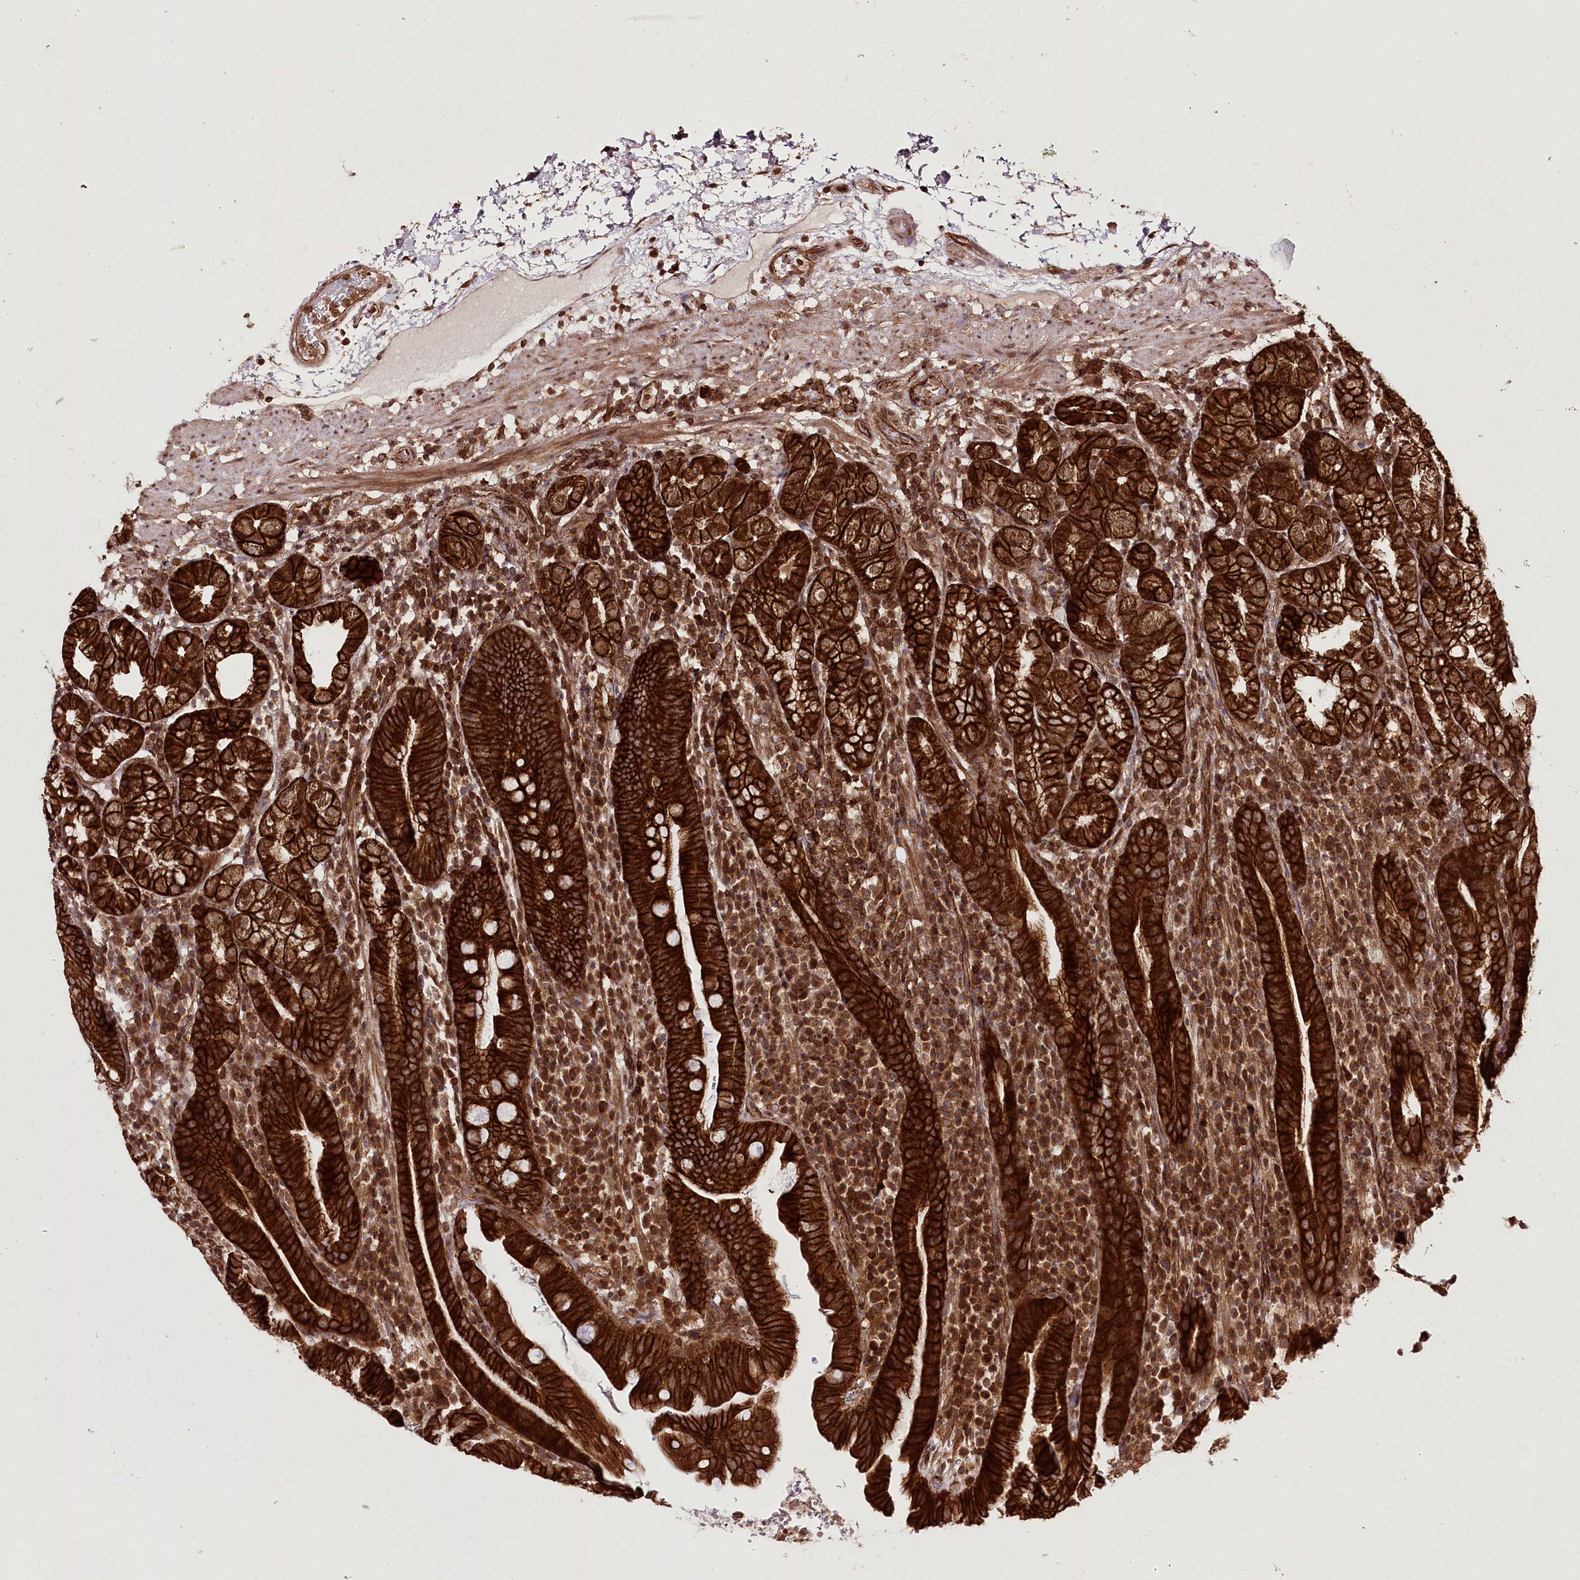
{"staining": {"intensity": "strong", "quantity": "25%-75%", "location": "cytoplasmic/membranous"}, "tissue": "stomach", "cell_type": "Glandular cells", "image_type": "normal", "snomed": [{"axis": "morphology", "description": "Normal tissue, NOS"}, {"axis": "morphology", "description": "Inflammation, NOS"}, {"axis": "topography", "description": "Stomach"}], "caption": "Protein staining of unremarkable stomach shows strong cytoplasmic/membranous expression in approximately 25%-75% of glandular cells. The protein of interest is stained brown, and the nuclei are stained in blue (DAB (3,3'-diaminobenzidine) IHC with brightfield microscopy, high magnification).", "gene": "DHX29", "patient": {"sex": "male", "age": 79}}